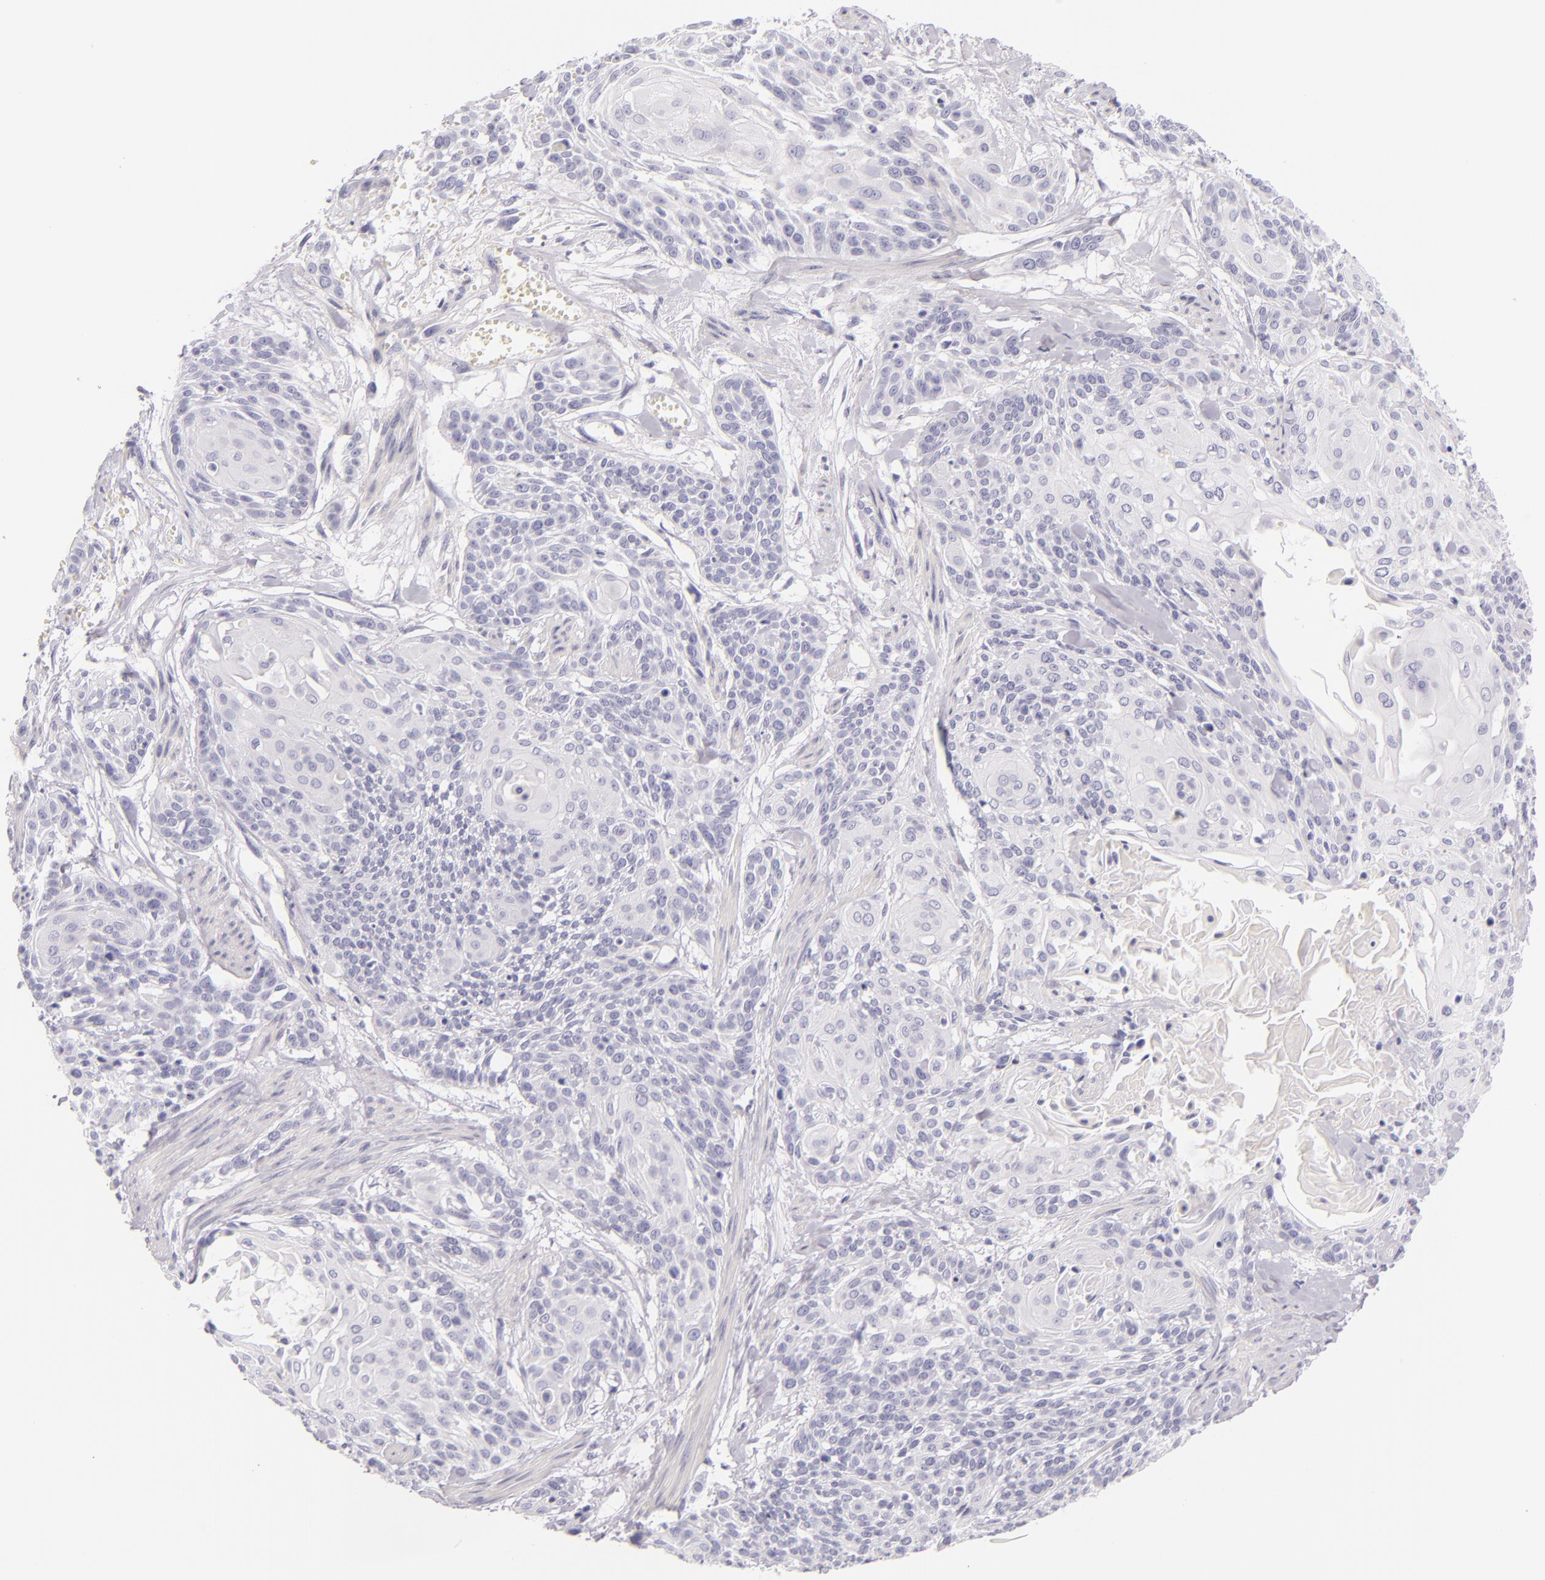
{"staining": {"intensity": "negative", "quantity": "none", "location": "none"}, "tissue": "cervical cancer", "cell_type": "Tumor cells", "image_type": "cancer", "snomed": [{"axis": "morphology", "description": "Squamous cell carcinoma, NOS"}, {"axis": "topography", "description": "Cervix"}], "caption": "Immunohistochemistry (IHC) image of neoplastic tissue: squamous cell carcinoma (cervical) stained with DAB (3,3'-diaminobenzidine) reveals no significant protein staining in tumor cells.", "gene": "INA", "patient": {"sex": "female", "age": 57}}